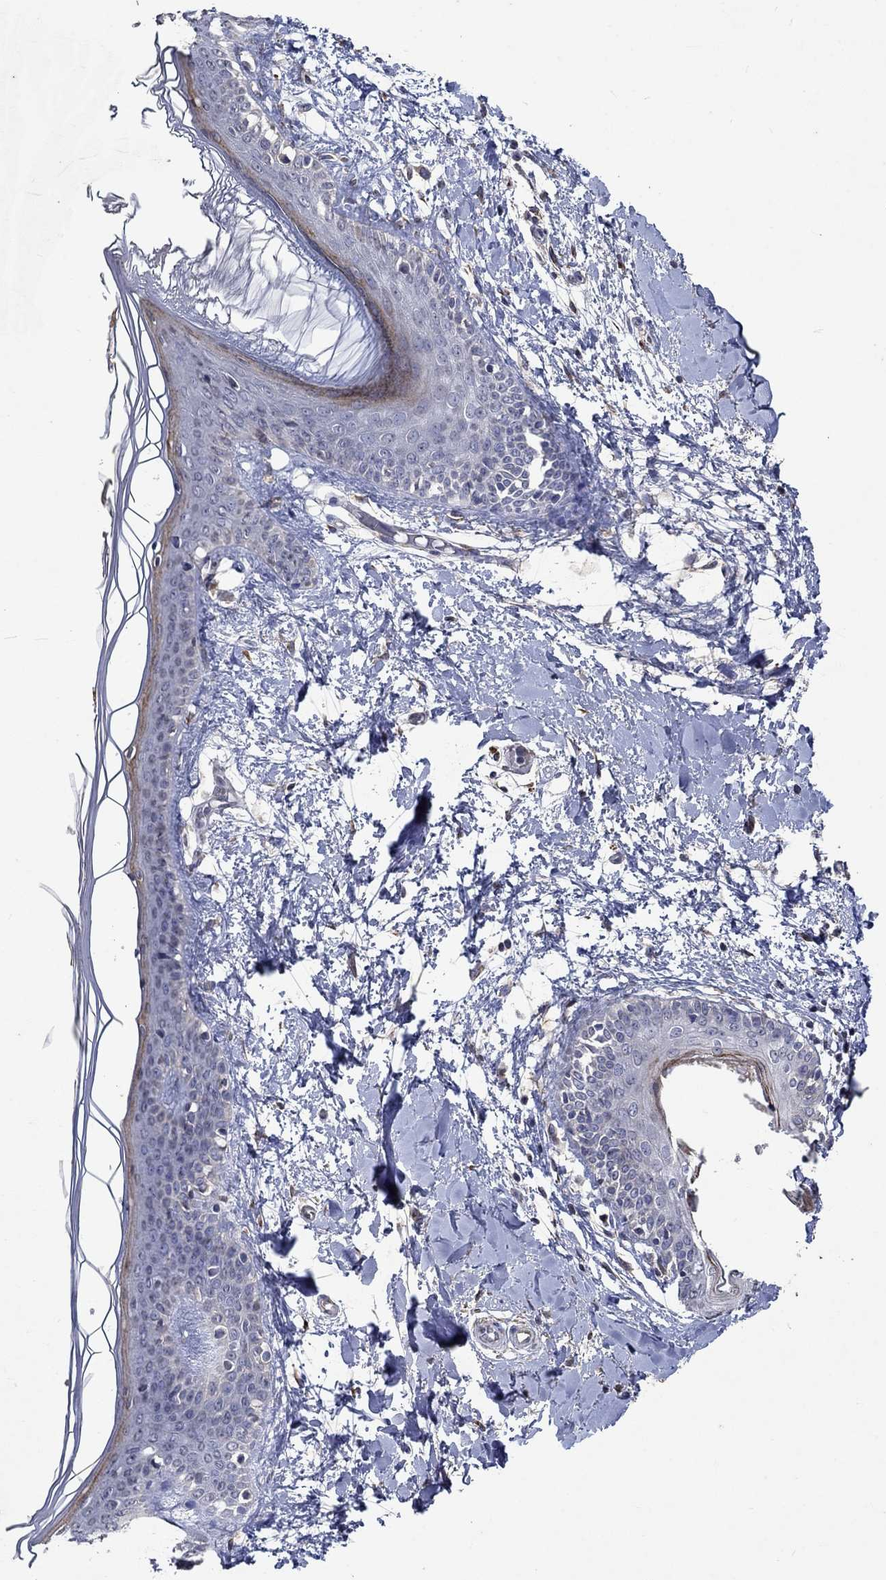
{"staining": {"intensity": "negative", "quantity": "none", "location": "none"}, "tissue": "skin", "cell_type": "Fibroblasts", "image_type": "normal", "snomed": [{"axis": "morphology", "description": "Normal tissue, NOS"}, {"axis": "topography", "description": "Skin"}], "caption": "Immunohistochemical staining of normal skin reveals no significant staining in fibroblasts. The staining is performed using DAB (3,3'-diaminobenzidine) brown chromogen with nuclei counter-stained in using hematoxylin.", "gene": "TMEM169", "patient": {"sex": "female", "age": 34}}